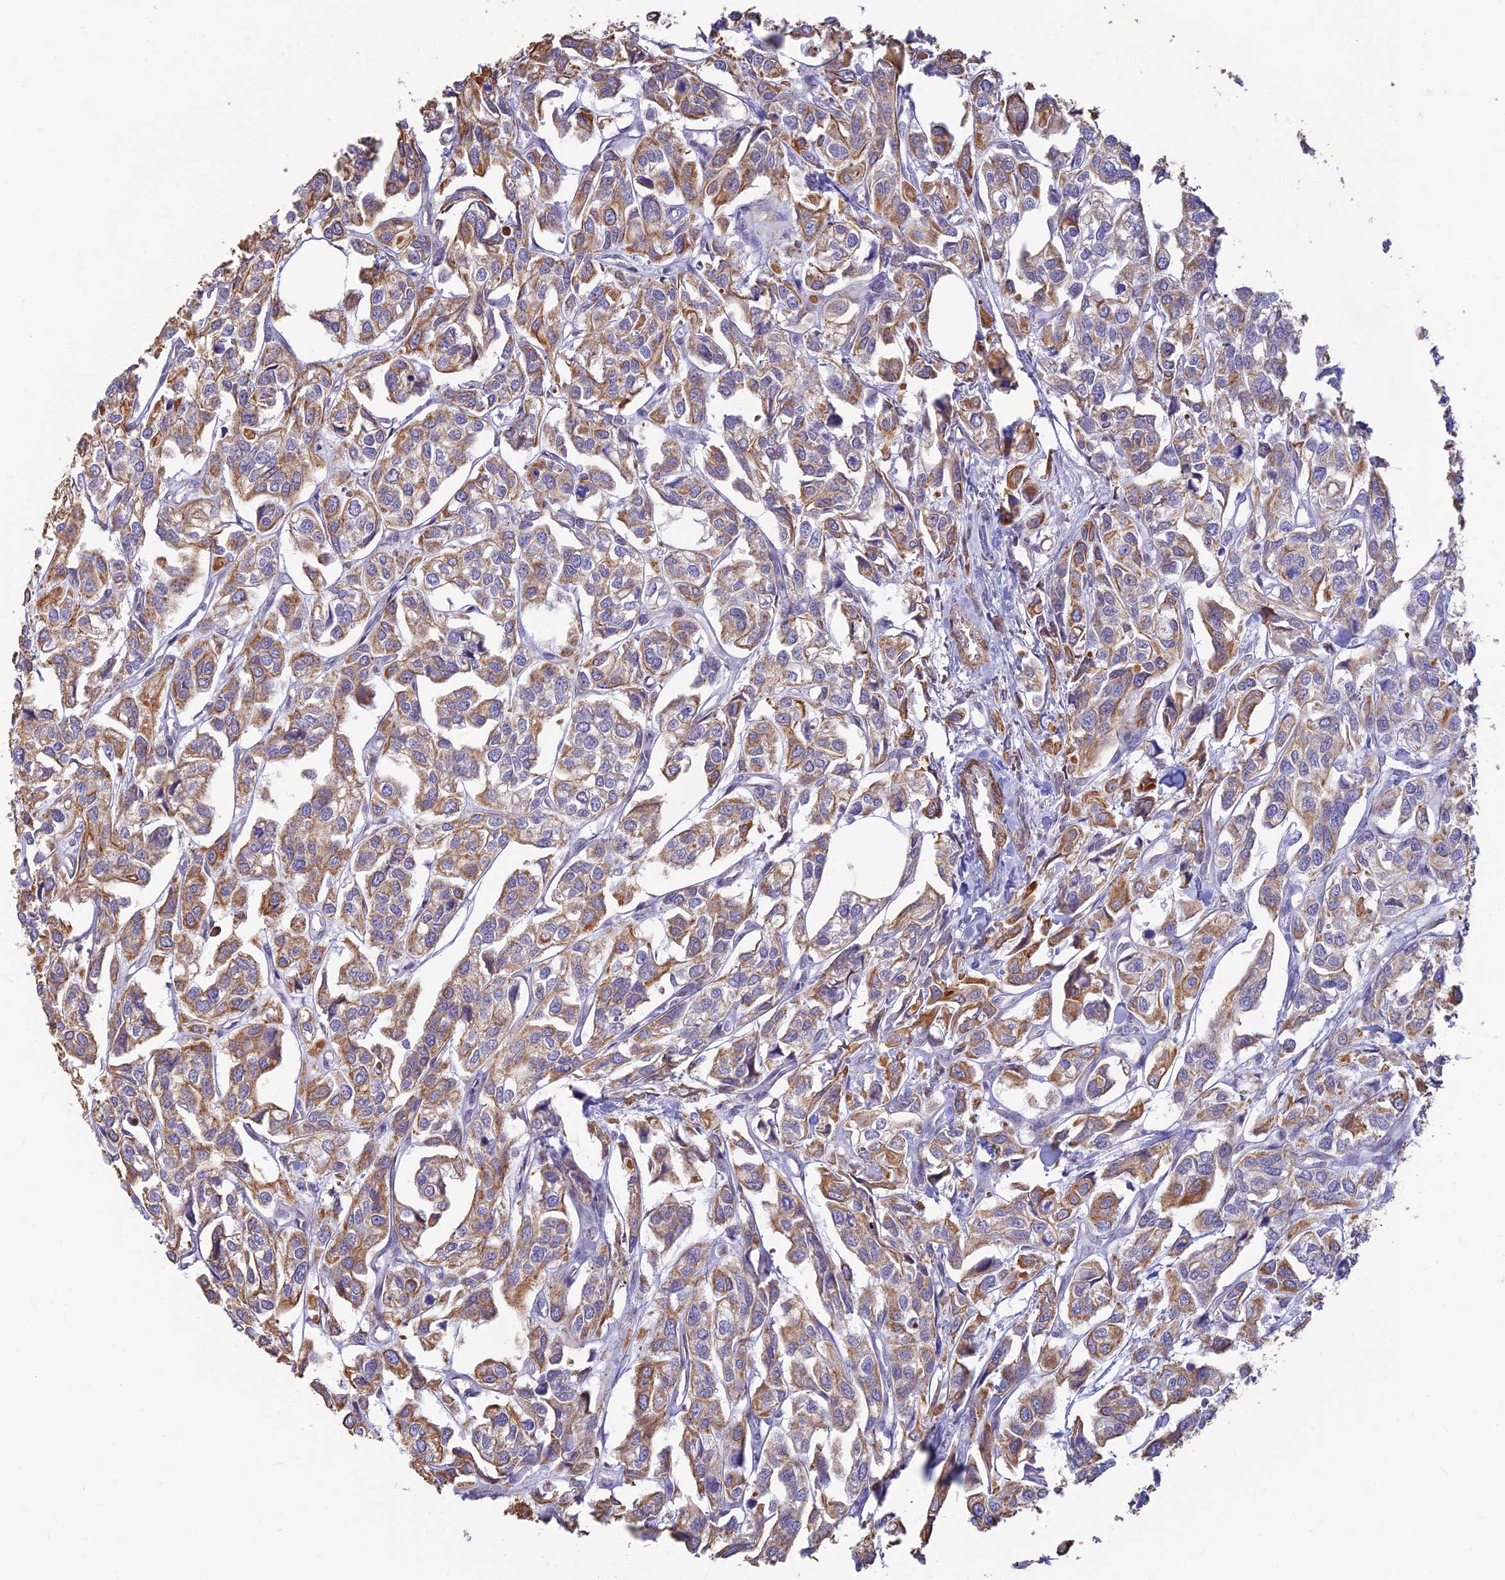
{"staining": {"intensity": "moderate", "quantity": "25%-75%", "location": "cytoplasmic/membranous"}, "tissue": "urothelial cancer", "cell_type": "Tumor cells", "image_type": "cancer", "snomed": [{"axis": "morphology", "description": "Urothelial carcinoma, High grade"}, {"axis": "topography", "description": "Urinary bladder"}], "caption": "A medium amount of moderate cytoplasmic/membranous expression is appreciated in about 25%-75% of tumor cells in urothelial cancer tissue.", "gene": "ALDH1L2", "patient": {"sex": "male", "age": 67}}